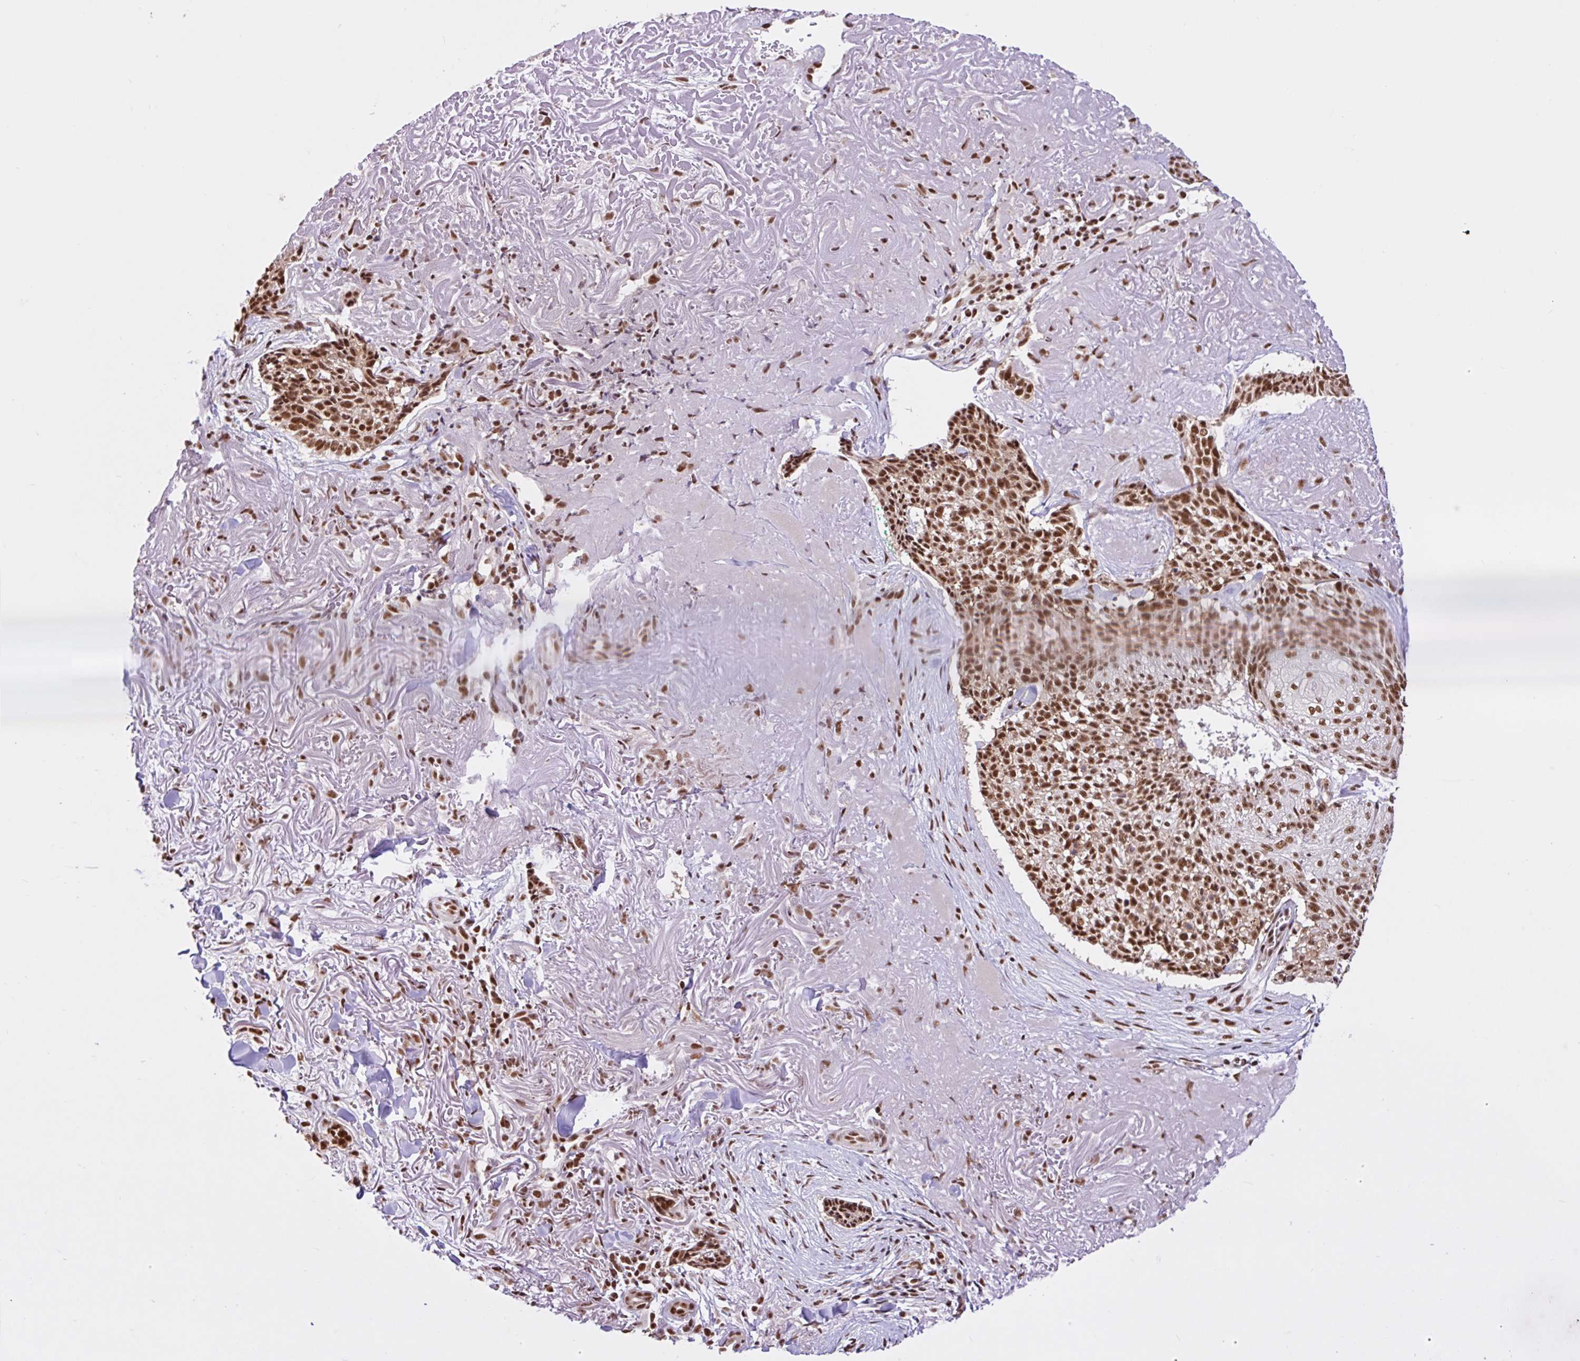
{"staining": {"intensity": "strong", "quantity": ">75%", "location": "nuclear"}, "tissue": "skin cancer", "cell_type": "Tumor cells", "image_type": "cancer", "snomed": [{"axis": "morphology", "description": "Basal cell carcinoma"}, {"axis": "topography", "description": "Skin"}, {"axis": "topography", "description": "Skin of face"}], "caption": "Protein expression analysis of skin cancer displays strong nuclear expression in approximately >75% of tumor cells.", "gene": "CCDC12", "patient": {"sex": "female", "age": 95}}